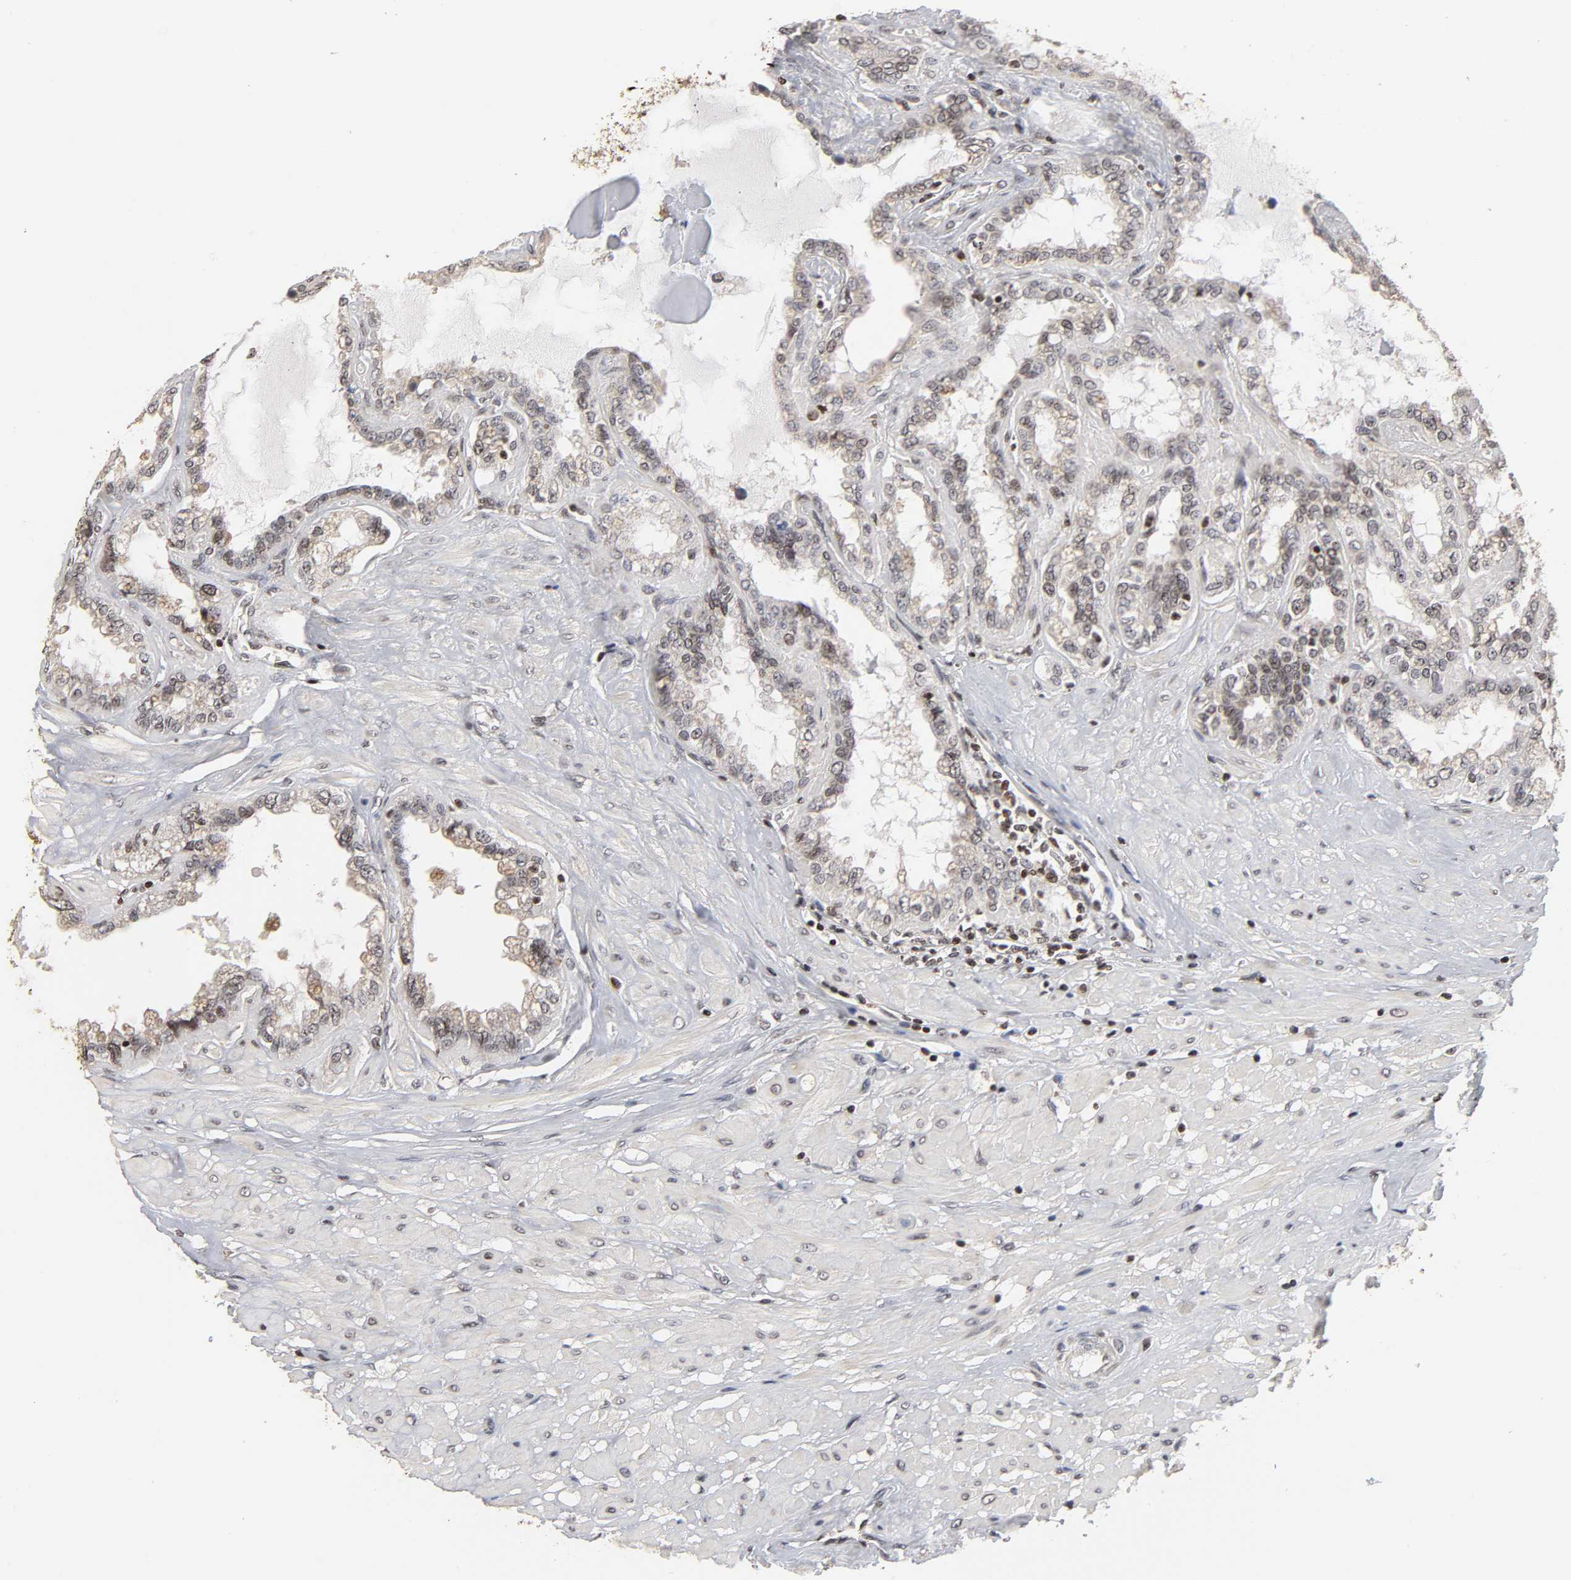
{"staining": {"intensity": "moderate", "quantity": "25%-75%", "location": "cytoplasmic/membranous,nuclear"}, "tissue": "seminal vesicle", "cell_type": "Glandular cells", "image_type": "normal", "snomed": [{"axis": "morphology", "description": "Normal tissue, NOS"}, {"axis": "morphology", "description": "Inflammation, NOS"}, {"axis": "topography", "description": "Urinary bladder"}, {"axis": "topography", "description": "Prostate"}, {"axis": "topography", "description": "Seminal veicle"}], "caption": "Immunohistochemistry photomicrograph of benign human seminal vesicle stained for a protein (brown), which displays medium levels of moderate cytoplasmic/membranous,nuclear expression in about 25%-75% of glandular cells.", "gene": "ZNF473", "patient": {"sex": "male", "age": 82}}